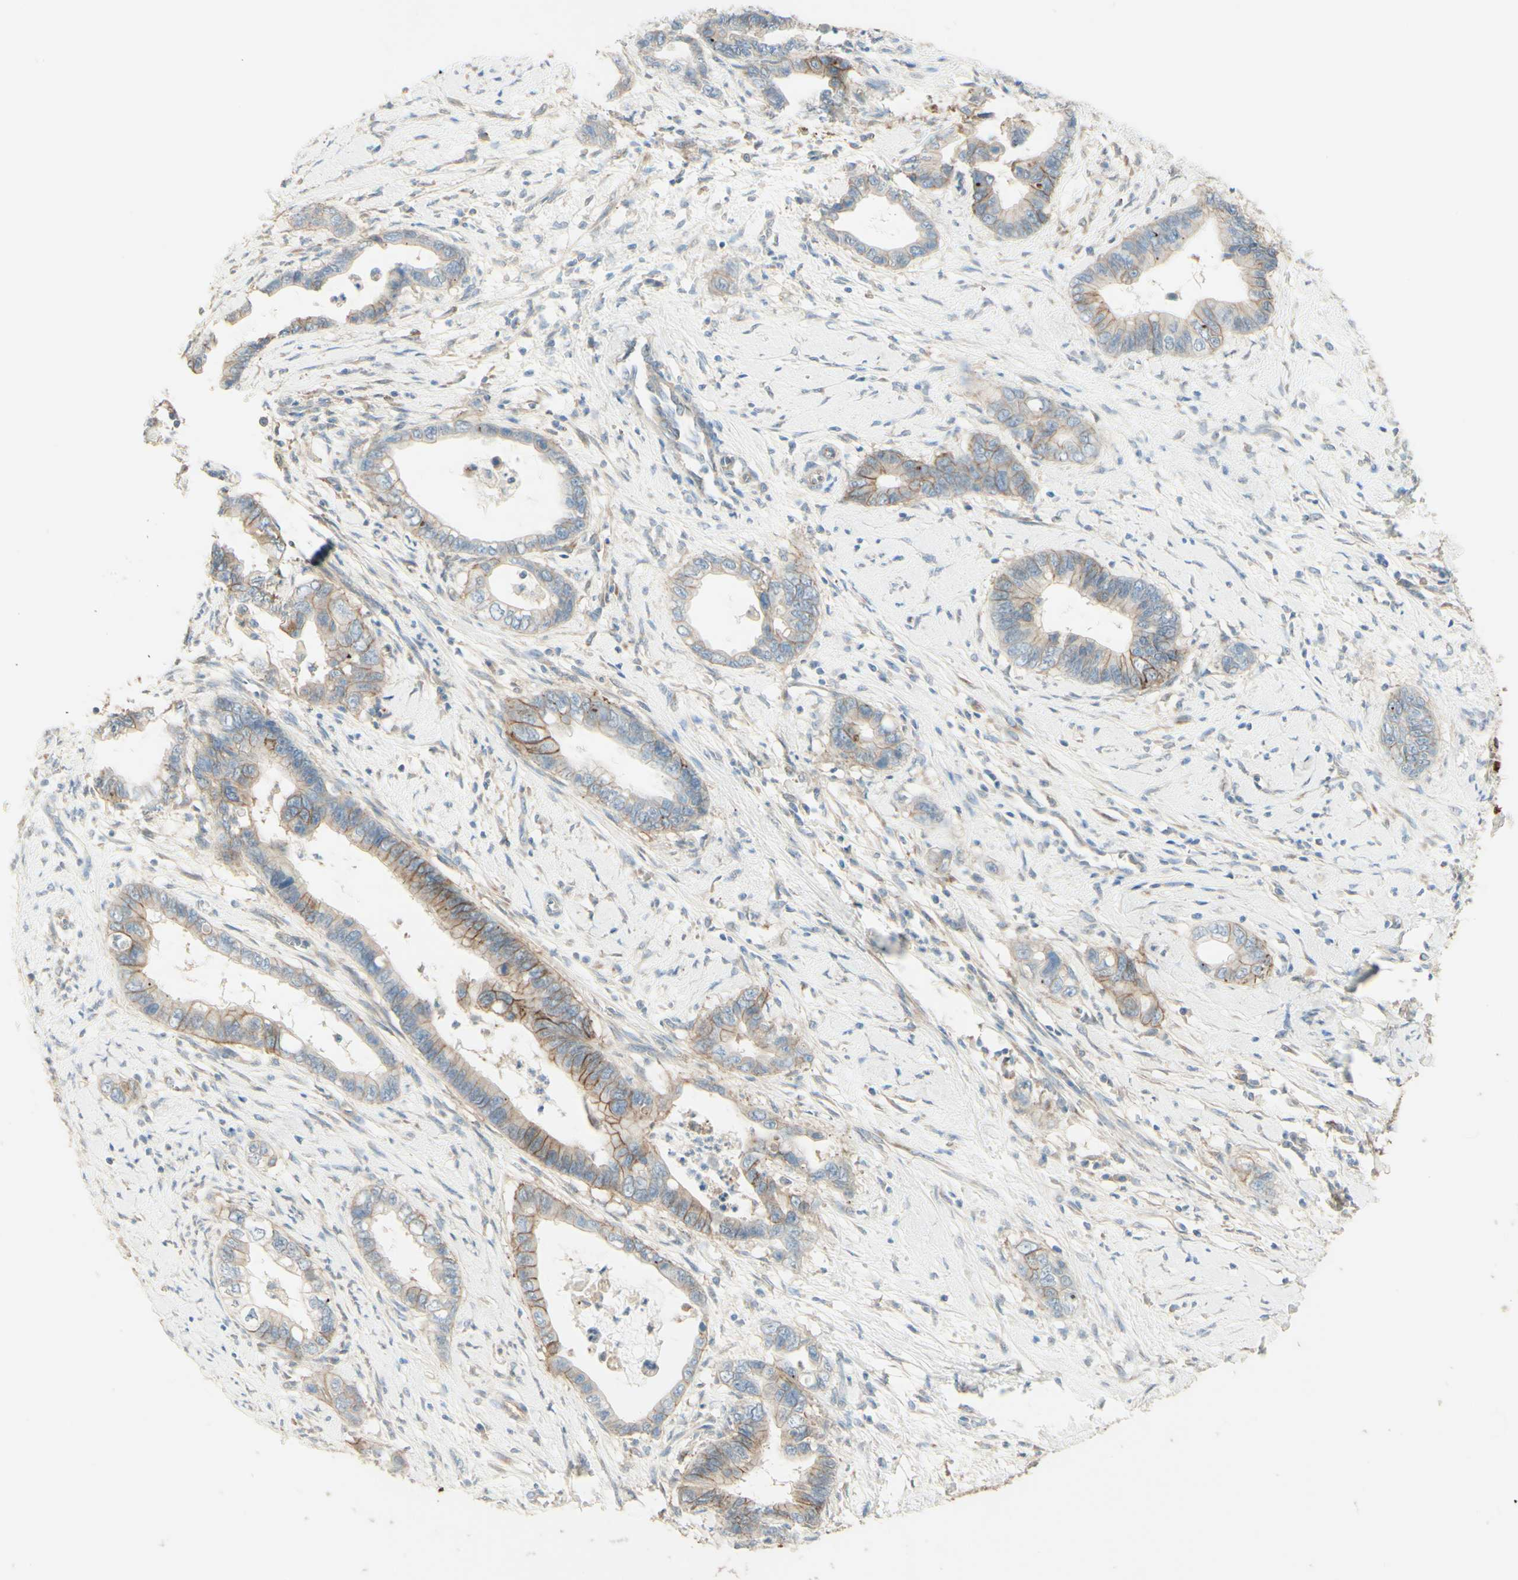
{"staining": {"intensity": "weak", "quantity": ">75%", "location": "cytoplasmic/membranous"}, "tissue": "cervical cancer", "cell_type": "Tumor cells", "image_type": "cancer", "snomed": [{"axis": "morphology", "description": "Adenocarcinoma, NOS"}, {"axis": "topography", "description": "Cervix"}], "caption": "Protein expression analysis of human cervical cancer reveals weak cytoplasmic/membranous positivity in approximately >75% of tumor cells.", "gene": "RNF149", "patient": {"sex": "female", "age": 44}}